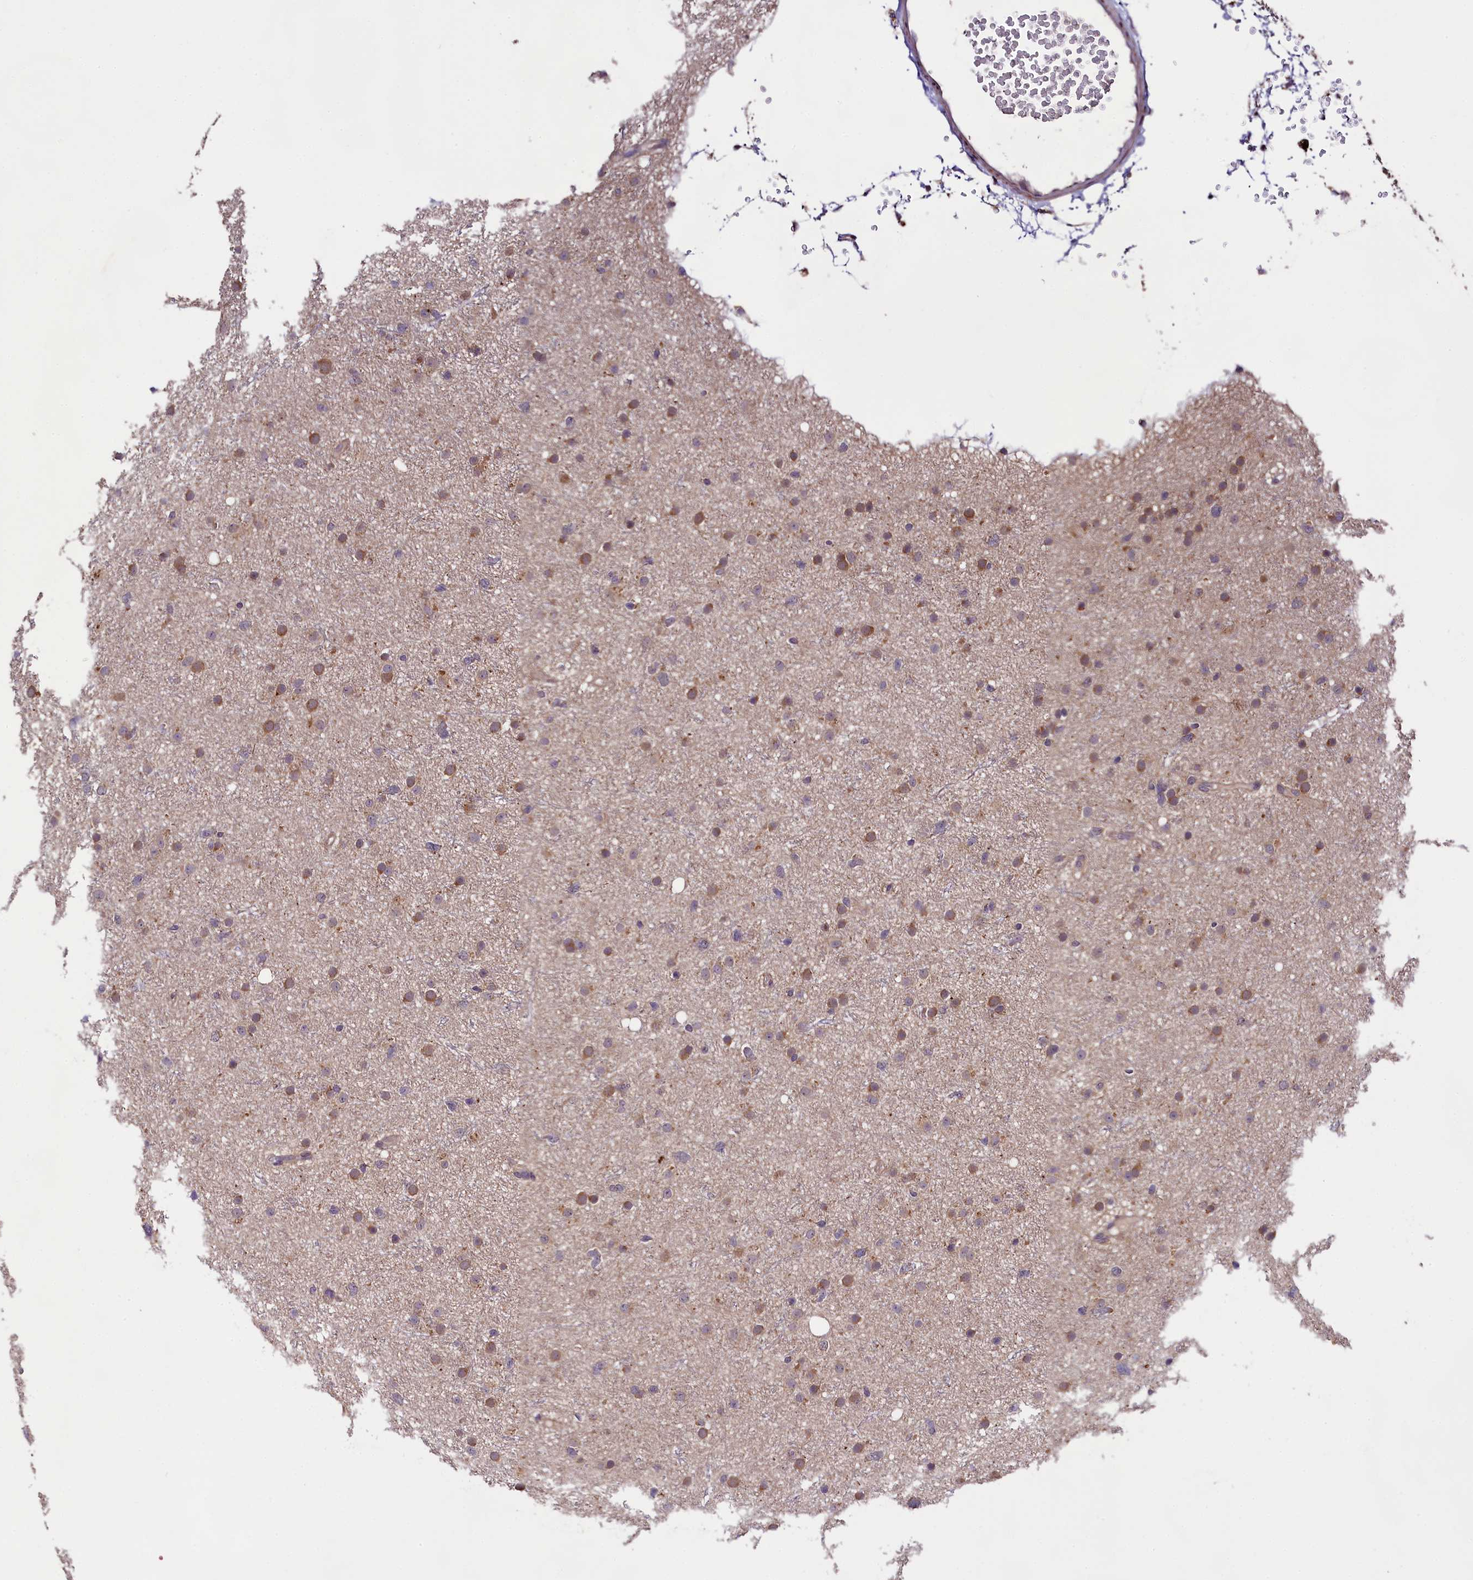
{"staining": {"intensity": "moderate", "quantity": "<25%", "location": "cytoplasmic/membranous"}, "tissue": "glioma", "cell_type": "Tumor cells", "image_type": "cancer", "snomed": [{"axis": "morphology", "description": "Glioma, malignant, Low grade"}, {"axis": "topography", "description": "Cerebral cortex"}], "caption": "Moderate cytoplasmic/membranous expression is identified in about <25% of tumor cells in glioma.", "gene": "DOHH", "patient": {"sex": "female", "age": 39}}